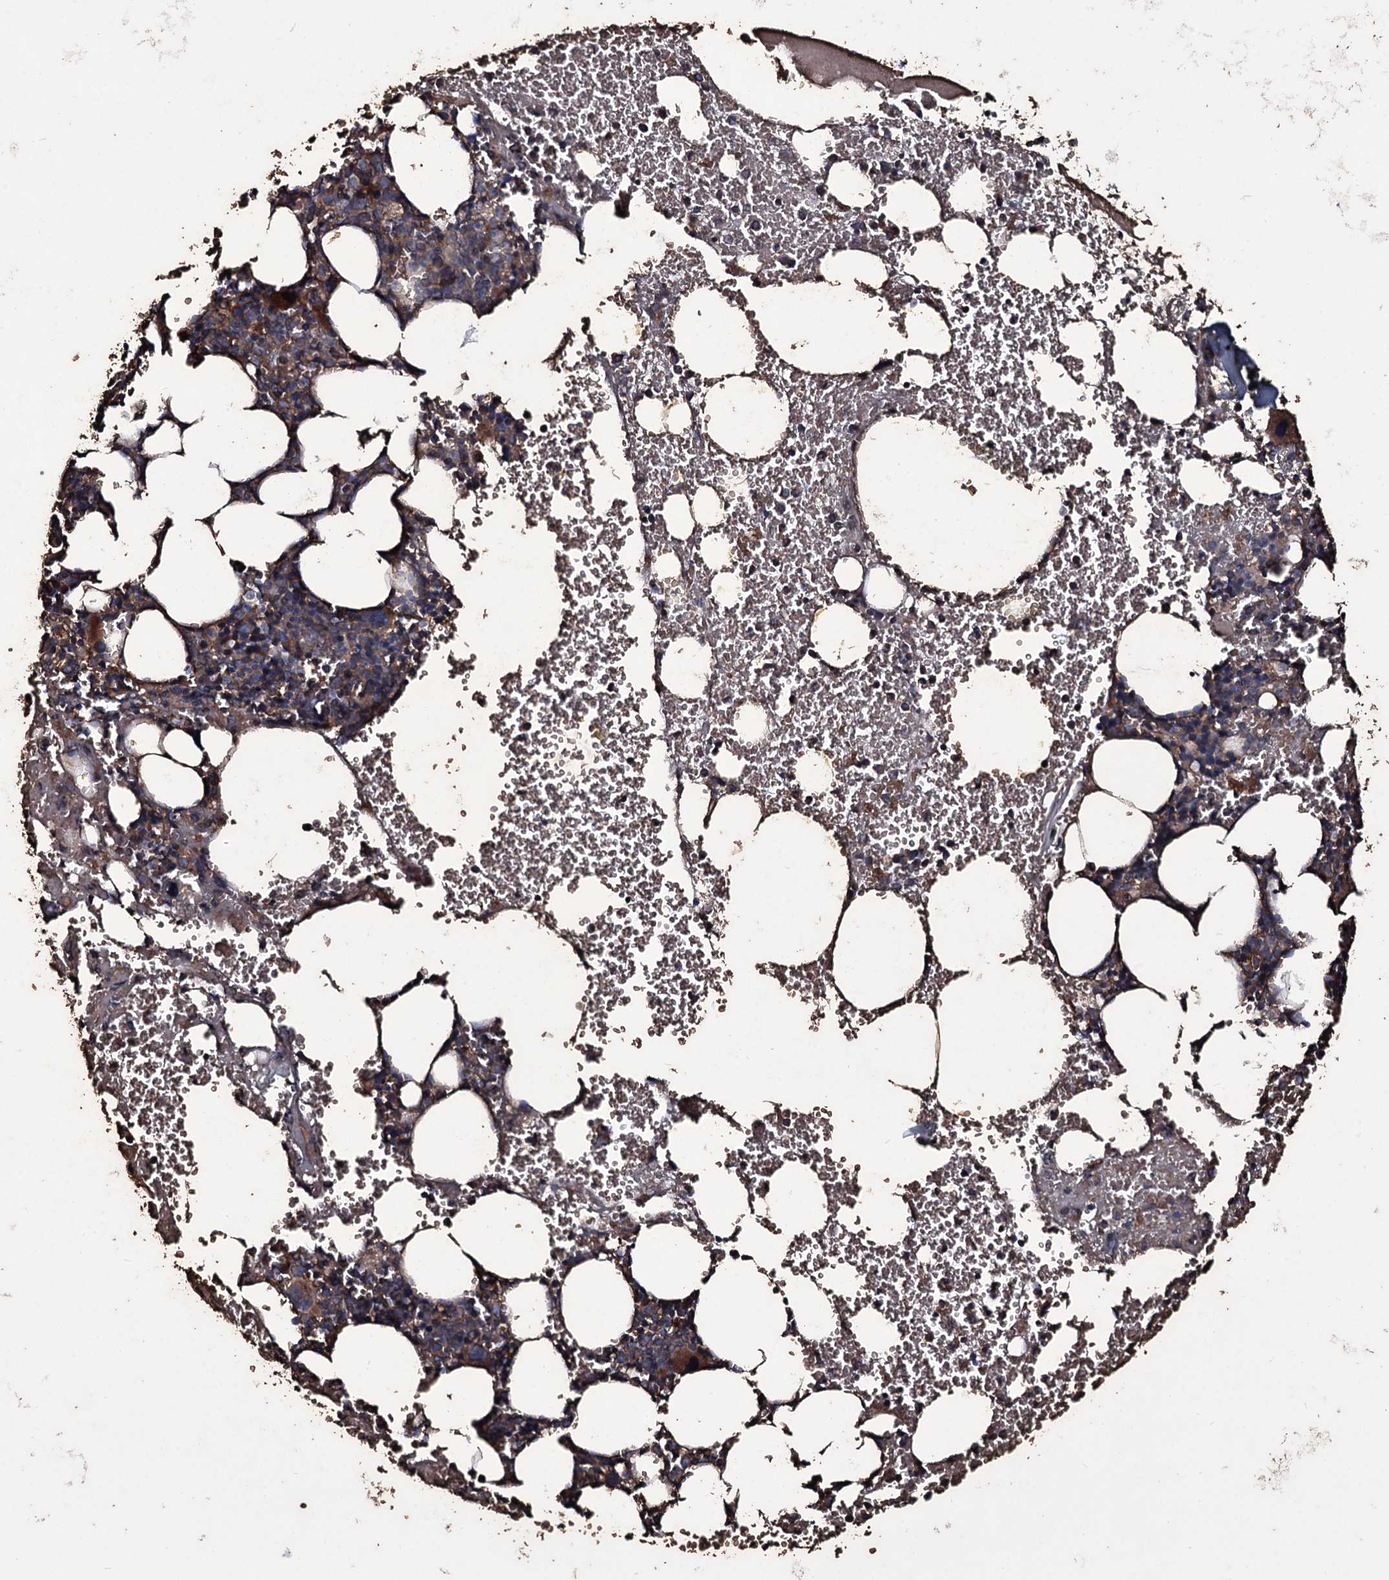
{"staining": {"intensity": "moderate", "quantity": "<25%", "location": "cytoplasmic/membranous"}, "tissue": "bone marrow", "cell_type": "Hematopoietic cells", "image_type": "normal", "snomed": [{"axis": "morphology", "description": "Normal tissue, NOS"}, {"axis": "topography", "description": "Bone marrow"}], "caption": "IHC photomicrograph of benign bone marrow: bone marrow stained using immunohistochemistry (IHC) reveals low levels of moderate protein expression localized specifically in the cytoplasmic/membranous of hematopoietic cells, appearing as a cytoplasmic/membranous brown color.", "gene": "ZSWIM8", "patient": {"sex": "male", "age": 61}}